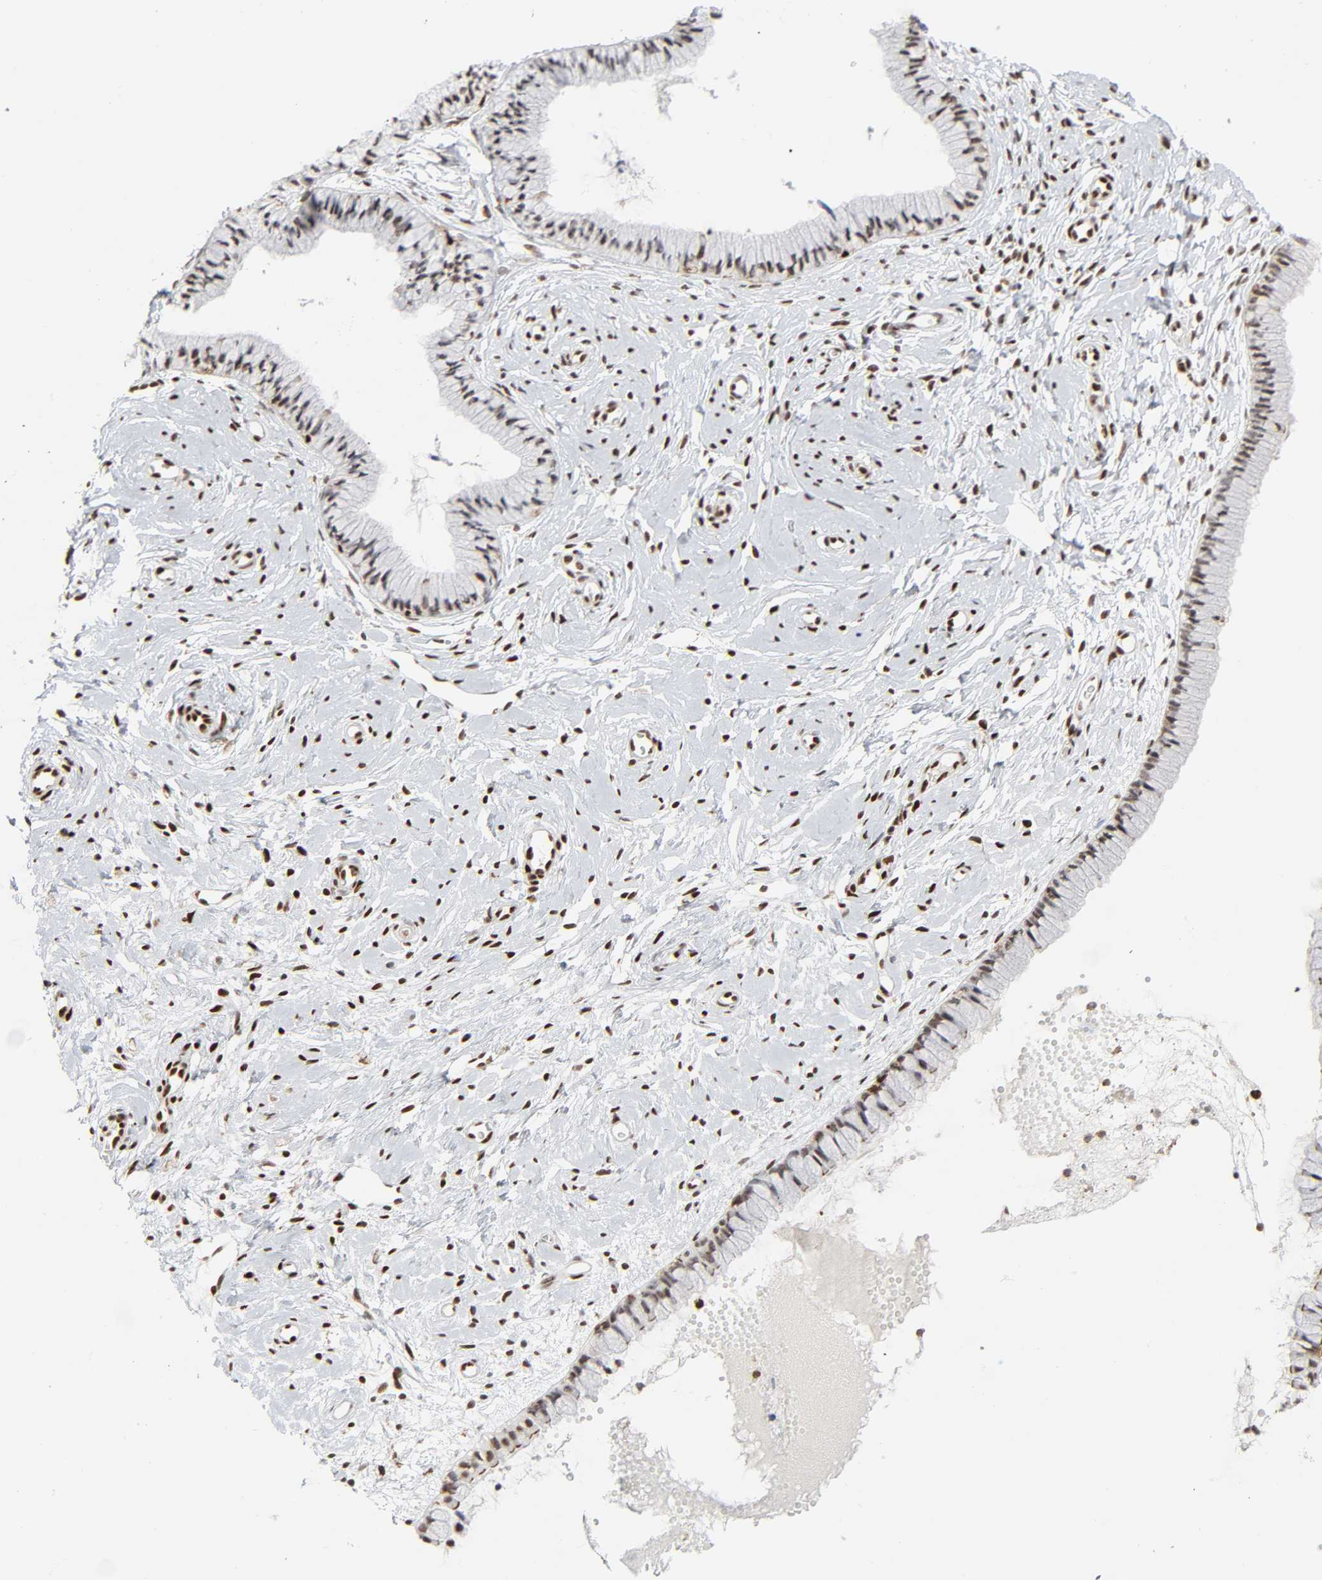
{"staining": {"intensity": "moderate", "quantity": "25%-75%", "location": "nuclear"}, "tissue": "cervix", "cell_type": "Glandular cells", "image_type": "normal", "snomed": [{"axis": "morphology", "description": "Normal tissue, NOS"}, {"axis": "topography", "description": "Cervix"}], "caption": "High-magnification brightfield microscopy of unremarkable cervix stained with DAB (brown) and counterstained with hematoxylin (blue). glandular cells exhibit moderate nuclear staining is identified in about25%-75% of cells.", "gene": "WAS", "patient": {"sex": "female", "age": 46}}